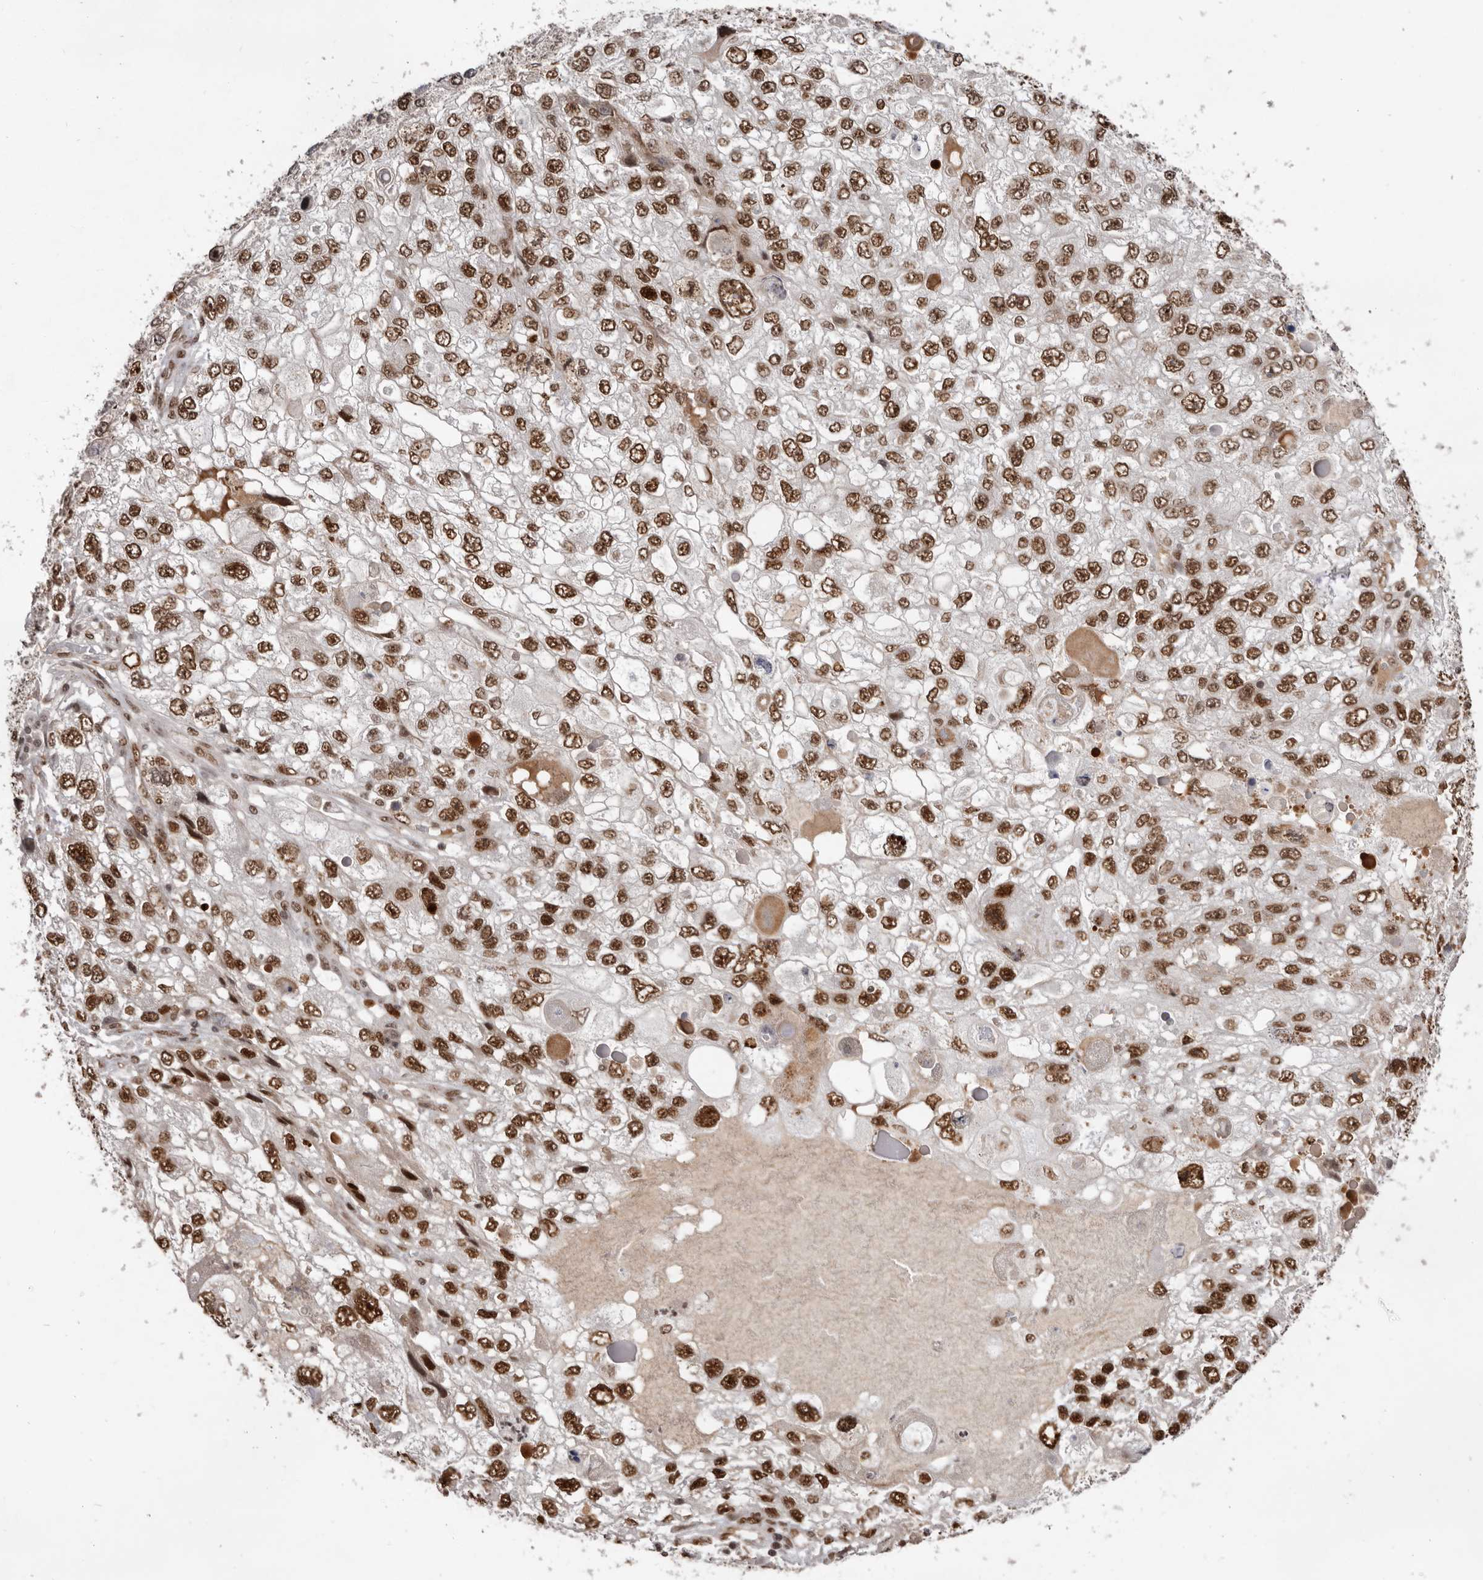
{"staining": {"intensity": "strong", "quantity": ">75%", "location": "nuclear"}, "tissue": "endometrial cancer", "cell_type": "Tumor cells", "image_type": "cancer", "snomed": [{"axis": "morphology", "description": "Adenocarcinoma, NOS"}, {"axis": "topography", "description": "Endometrium"}], "caption": "Immunohistochemistry (IHC) image of neoplastic tissue: endometrial adenocarcinoma stained using IHC reveals high levels of strong protein expression localized specifically in the nuclear of tumor cells, appearing as a nuclear brown color.", "gene": "CHTOP", "patient": {"sex": "female", "age": 49}}